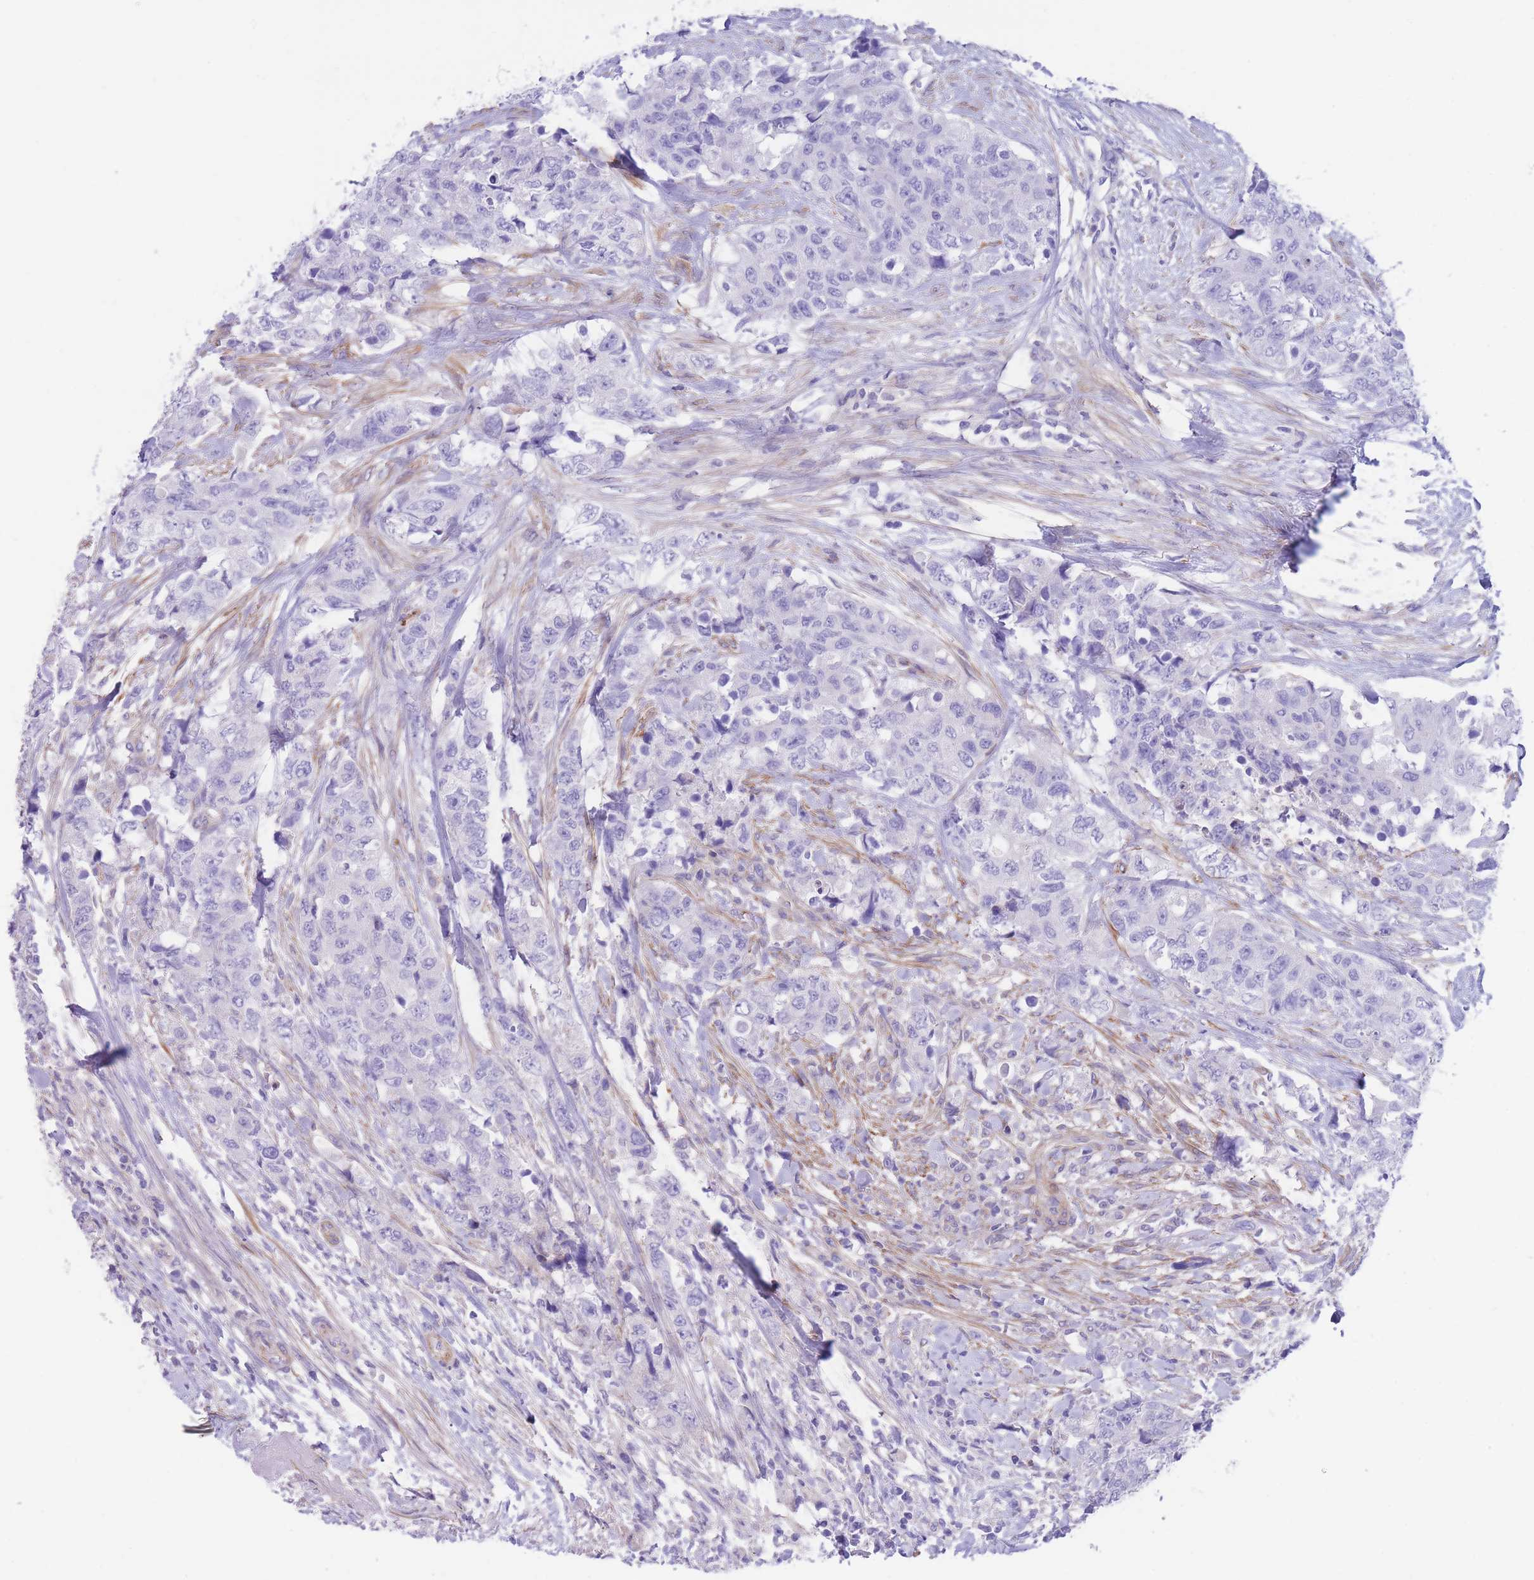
{"staining": {"intensity": "negative", "quantity": "none", "location": "none"}, "tissue": "urothelial cancer", "cell_type": "Tumor cells", "image_type": "cancer", "snomed": [{"axis": "morphology", "description": "Urothelial carcinoma, High grade"}, {"axis": "topography", "description": "Urinary bladder"}], "caption": "Urothelial carcinoma (high-grade) was stained to show a protein in brown. There is no significant staining in tumor cells.", "gene": "DET1", "patient": {"sex": "female", "age": 78}}